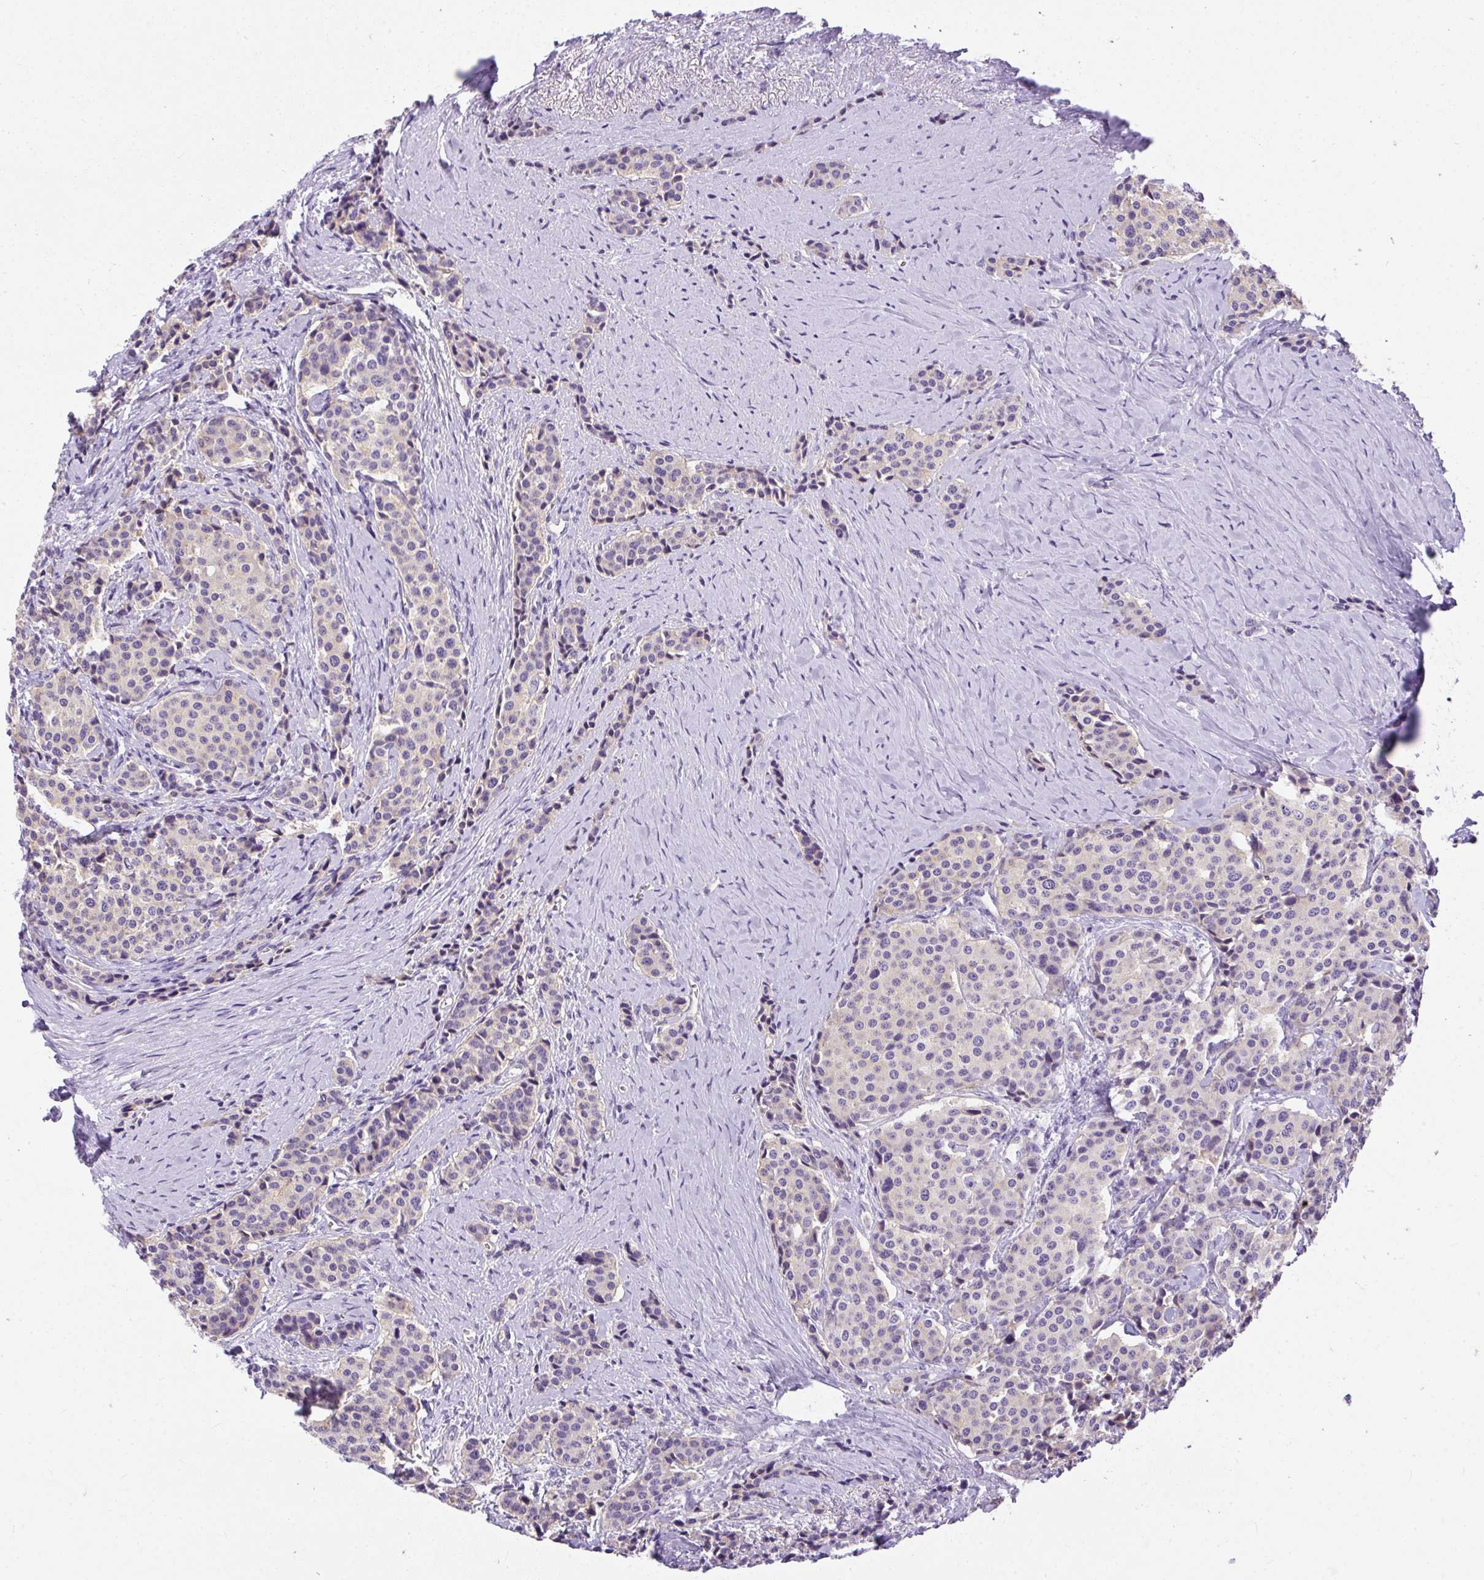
{"staining": {"intensity": "weak", "quantity": "<25%", "location": "cytoplasmic/membranous"}, "tissue": "carcinoid", "cell_type": "Tumor cells", "image_type": "cancer", "snomed": [{"axis": "morphology", "description": "Carcinoid, malignant, NOS"}, {"axis": "topography", "description": "Small intestine"}], "caption": "Image shows no significant protein staining in tumor cells of carcinoid (malignant).", "gene": "PLPPR3", "patient": {"sex": "male", "age": 73}}